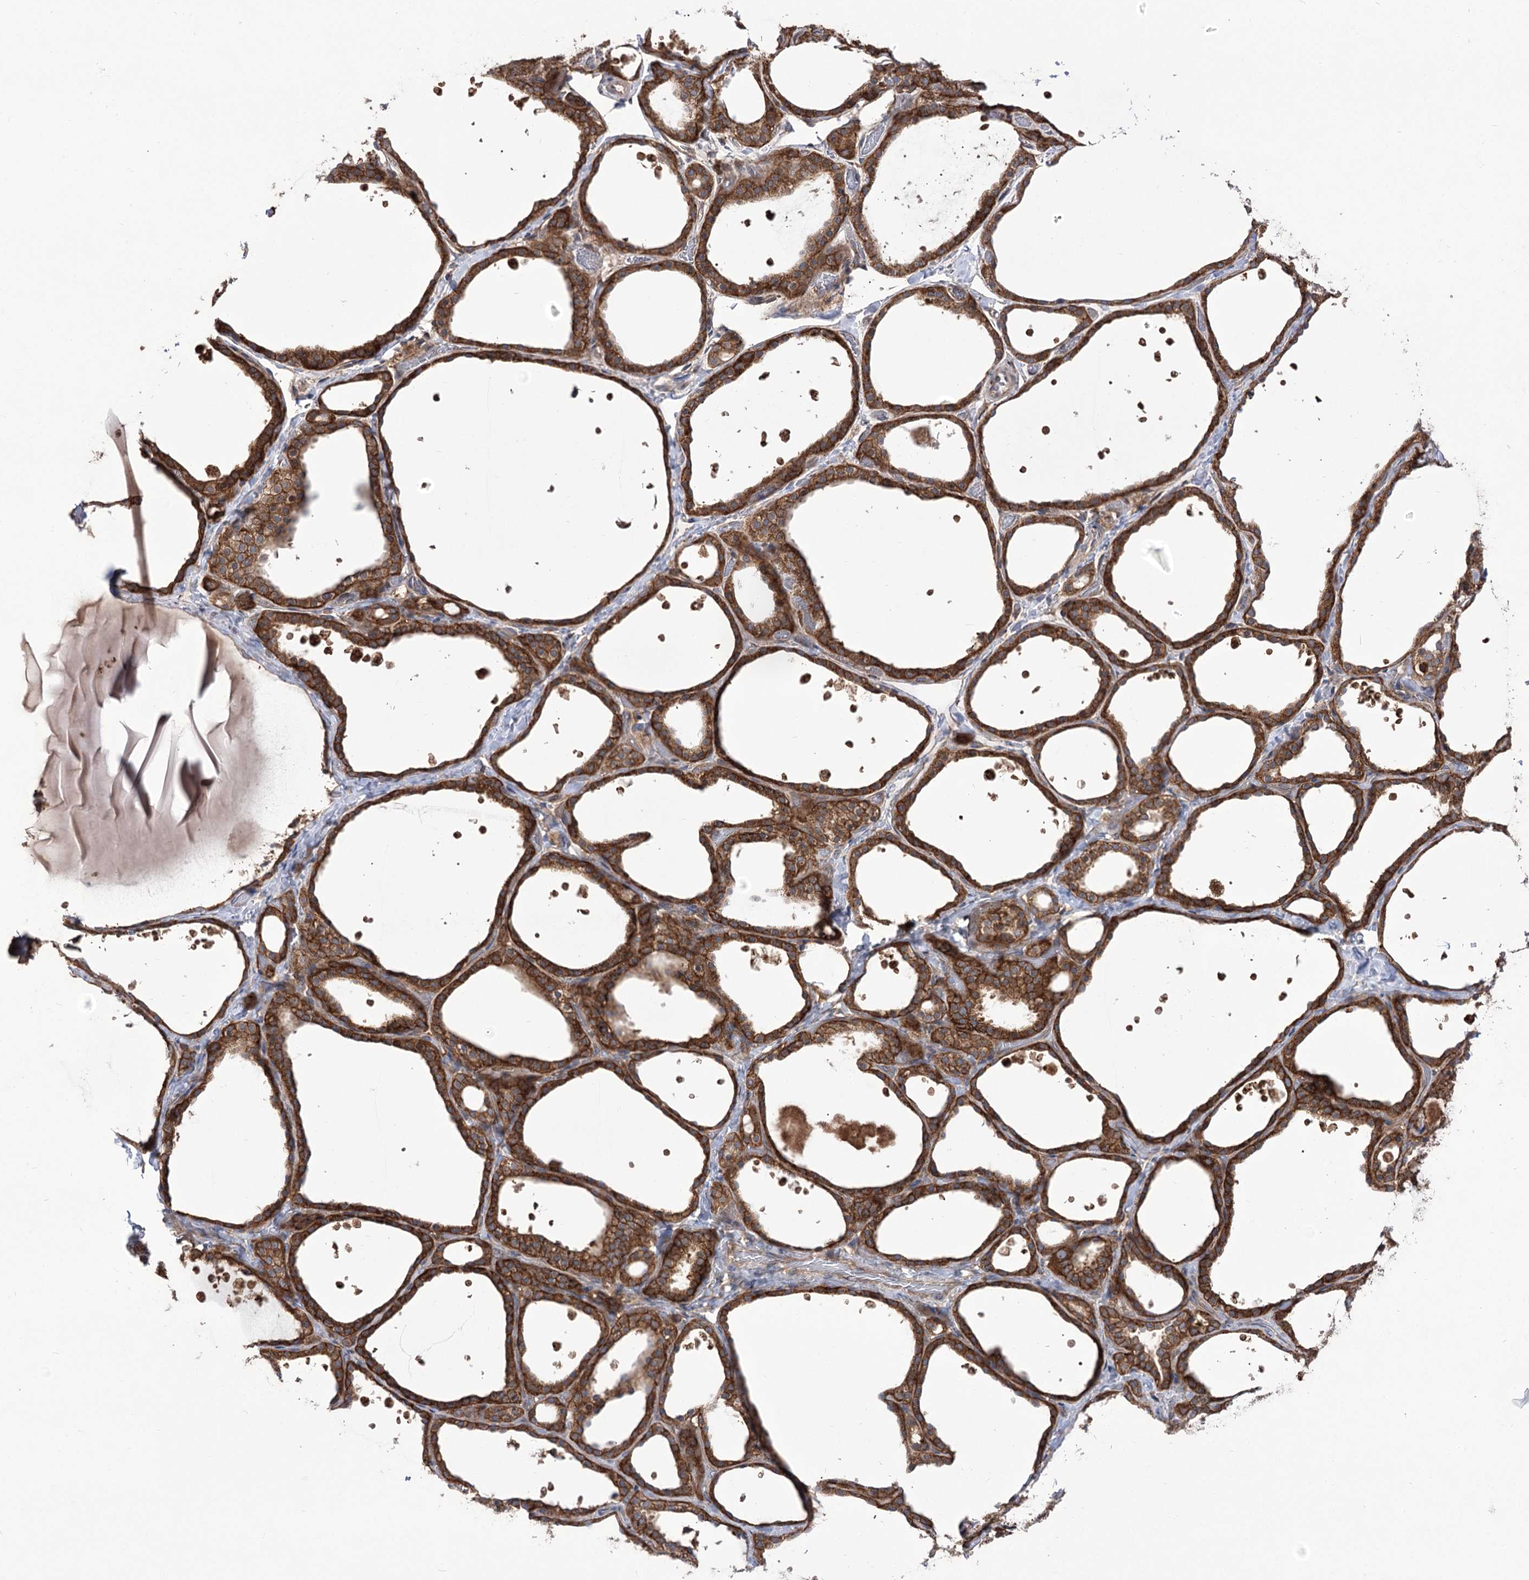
{"staining": {"intensity": "strong", "quantity": ">75%", "location": "cytoplasmic/membranous"}, "tissue": "thyroid gland", "cell_type": "Glandular cells", "image_type": "normal", "snomed": [{"axis": "morphology", "description": "Normal tissue, NOS"}, {"axis": "topography", "description": "Thyroid gland"}], "caption": "A high amount of strong cytoplasmic/membranous expression is identified in about >75% of glandular cells in unremarkable thyroid gland.", "gene": "XYLB", "patient": {"sex": "female", "age": 44}}